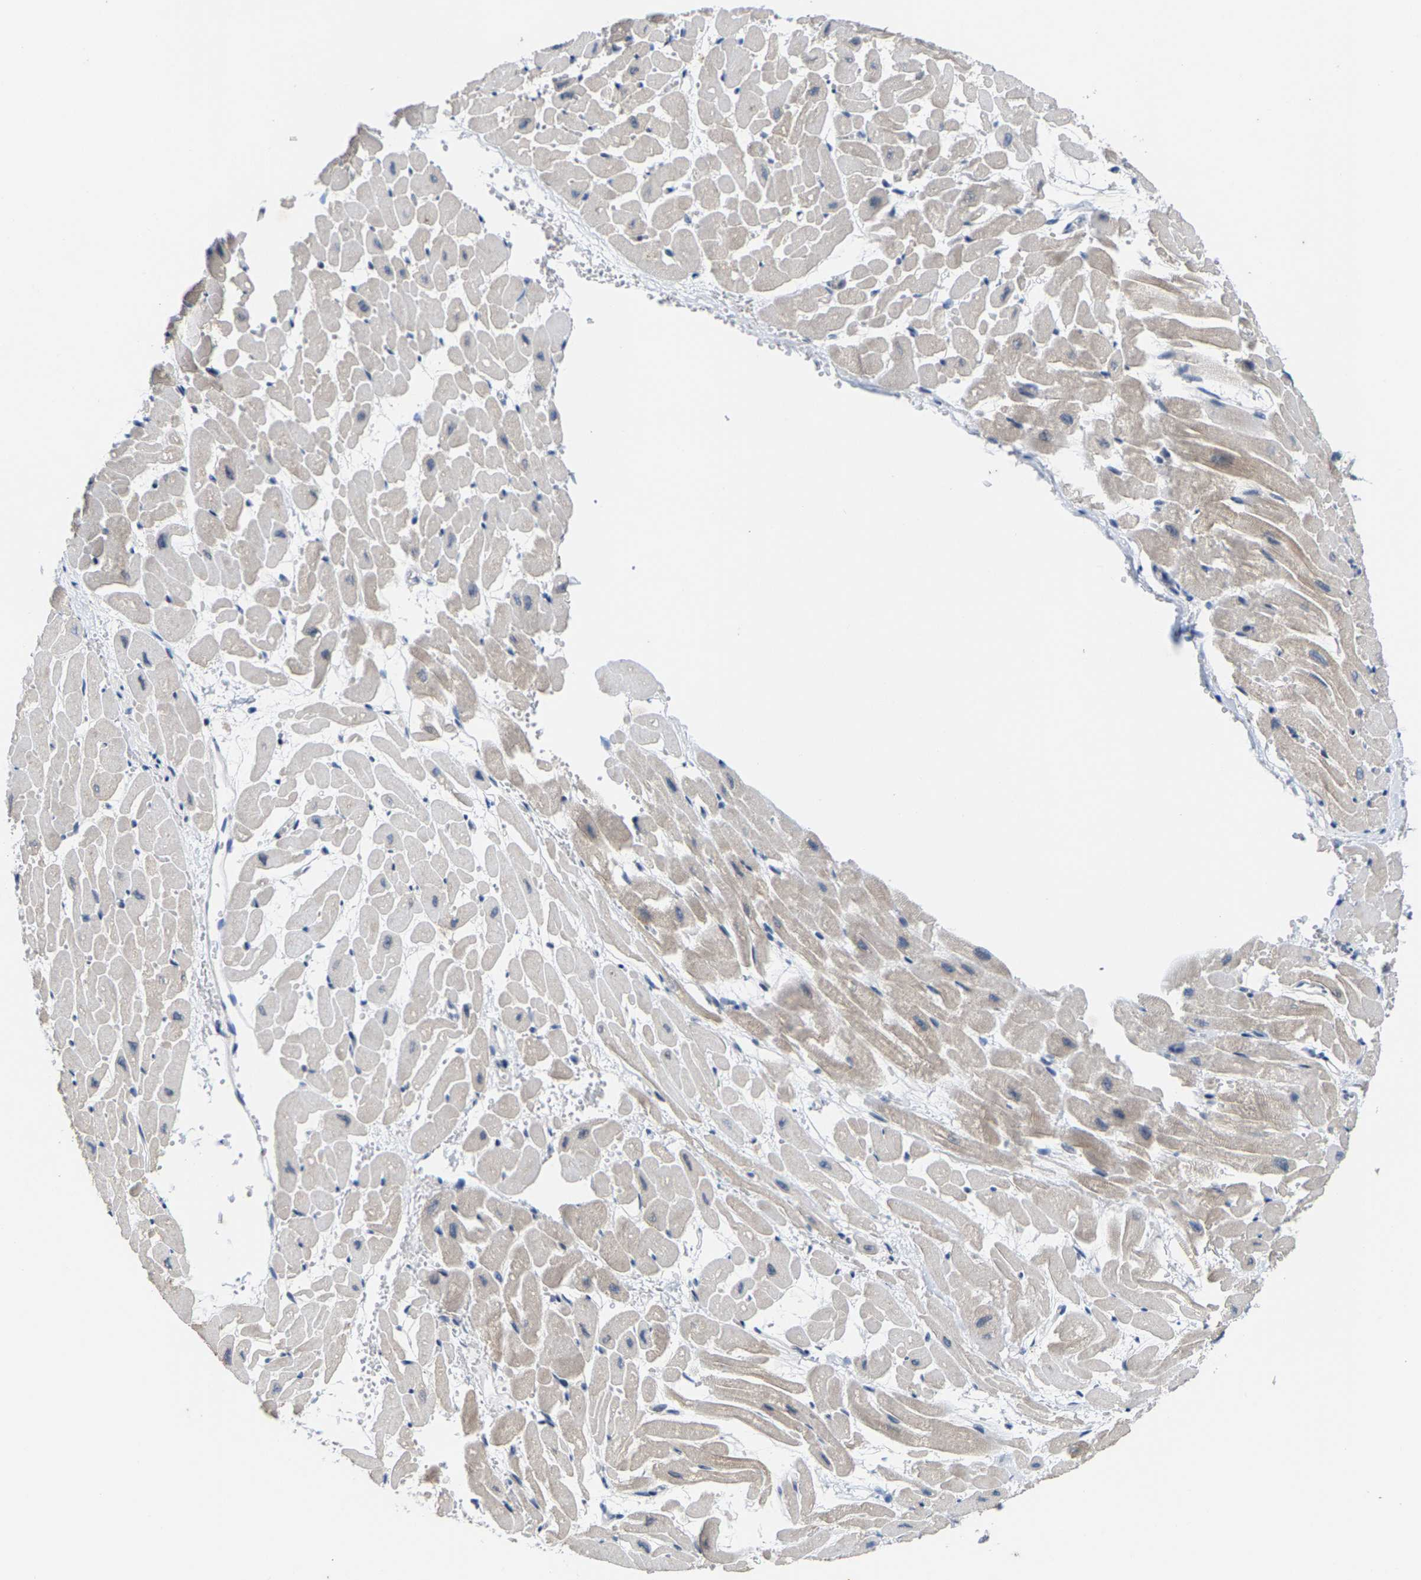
{"staining": {"intensity": "negative", "quantity": "none", "location": "none"}, "tissue": "heart muscle", "cell_type": "Cardiomyocytes", "image_type": "normal", "snomed": [{"axis": "morphology", "description": "Normal tissue, NOS"}, {"axis": "topography", "description": "Heart"}], "caption": "Cardiomyocytes show no significant protein expression in normal heart muscle.", "gene": "FGD3", "patient": {"sex": "male", "age": 45}}